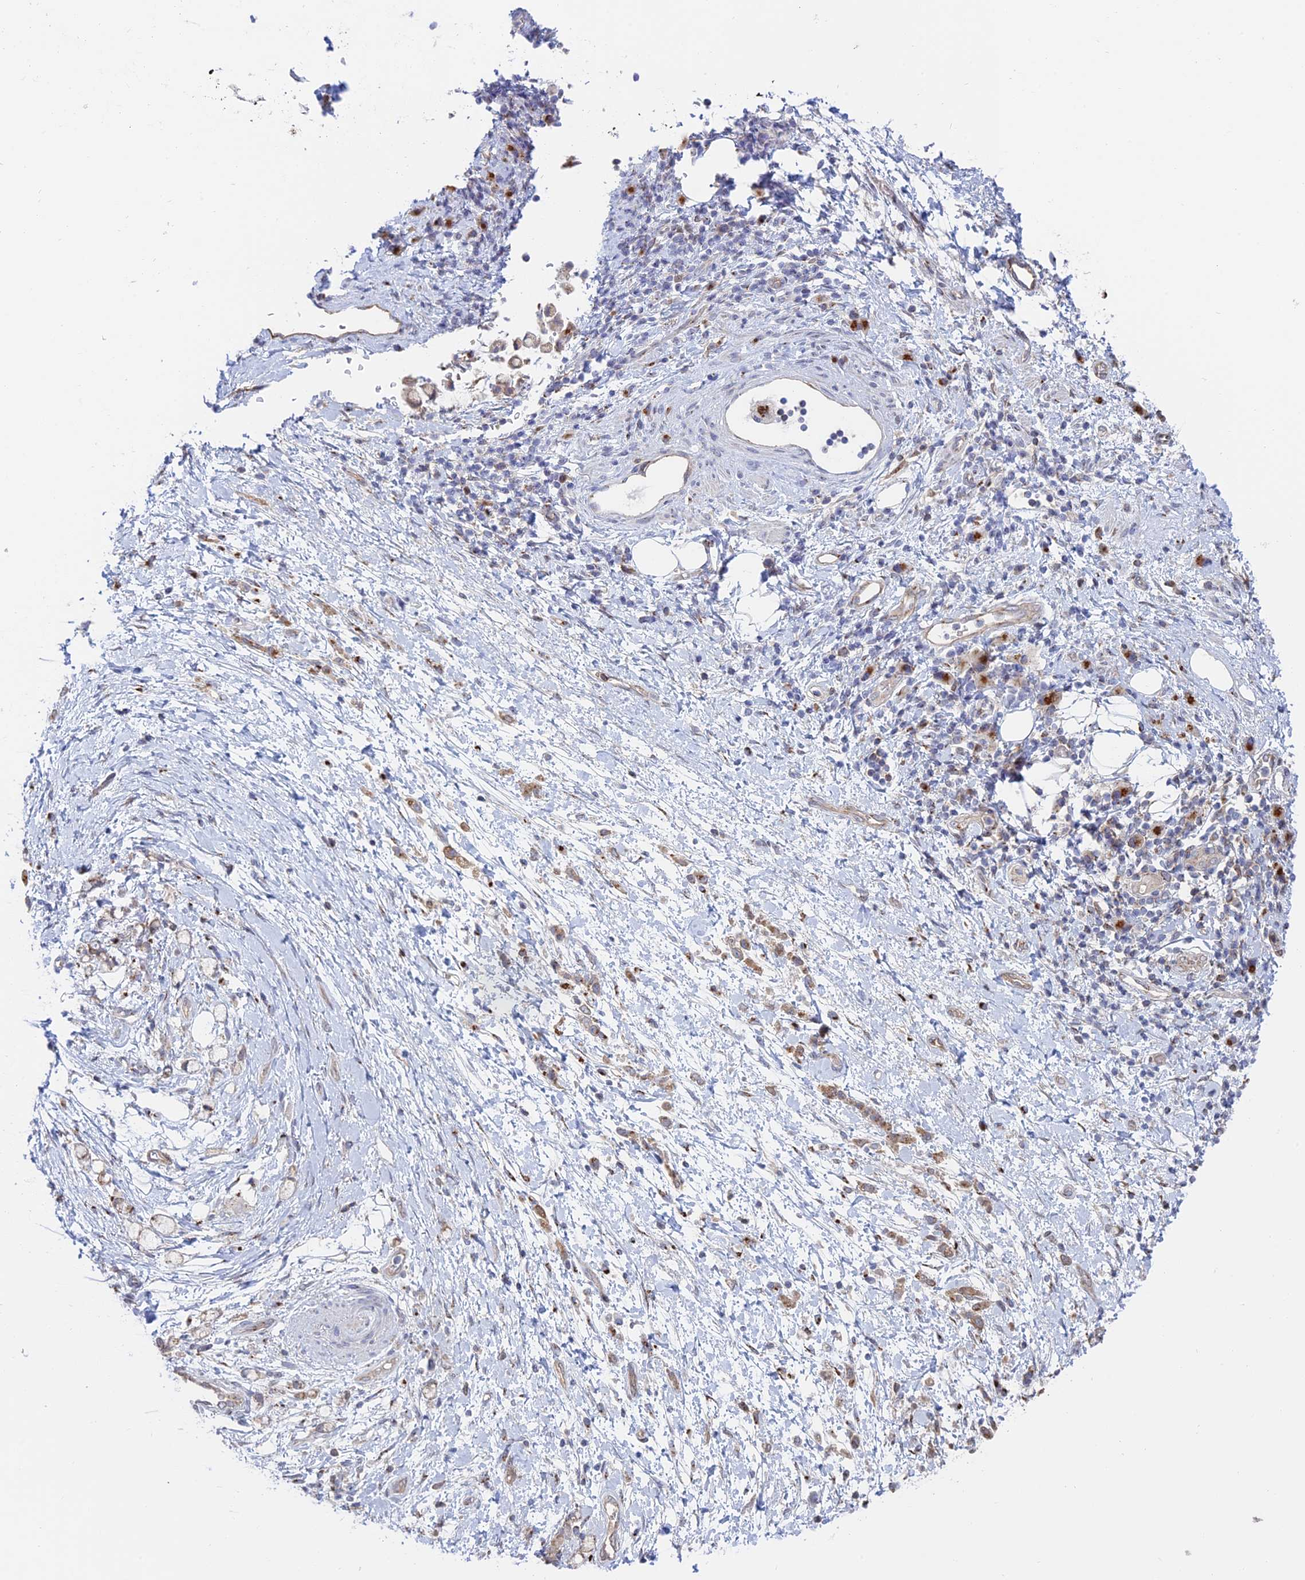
{"staining": {"intensity": "weak", "quantity": ">75%", "location": "cytoplasmic/membranous"}, "tissue": "stomach cancer", "cell_type": "Tumor cells", "image_type": "cancer", "snomed": [{"axis": "morphology", "description": "Adenocarcinoma, NOS"}, {"axis": "topography", "description": "Stomach"}], "caption": "High-power microscopy captured an IHC image of stomach adenocarcinoma, revealing weak cytoplasmic/membranous expression in about >75% of tumor cells.", "gene": "HS2ST1", "patient": {"sex": "female", "age": 60}}